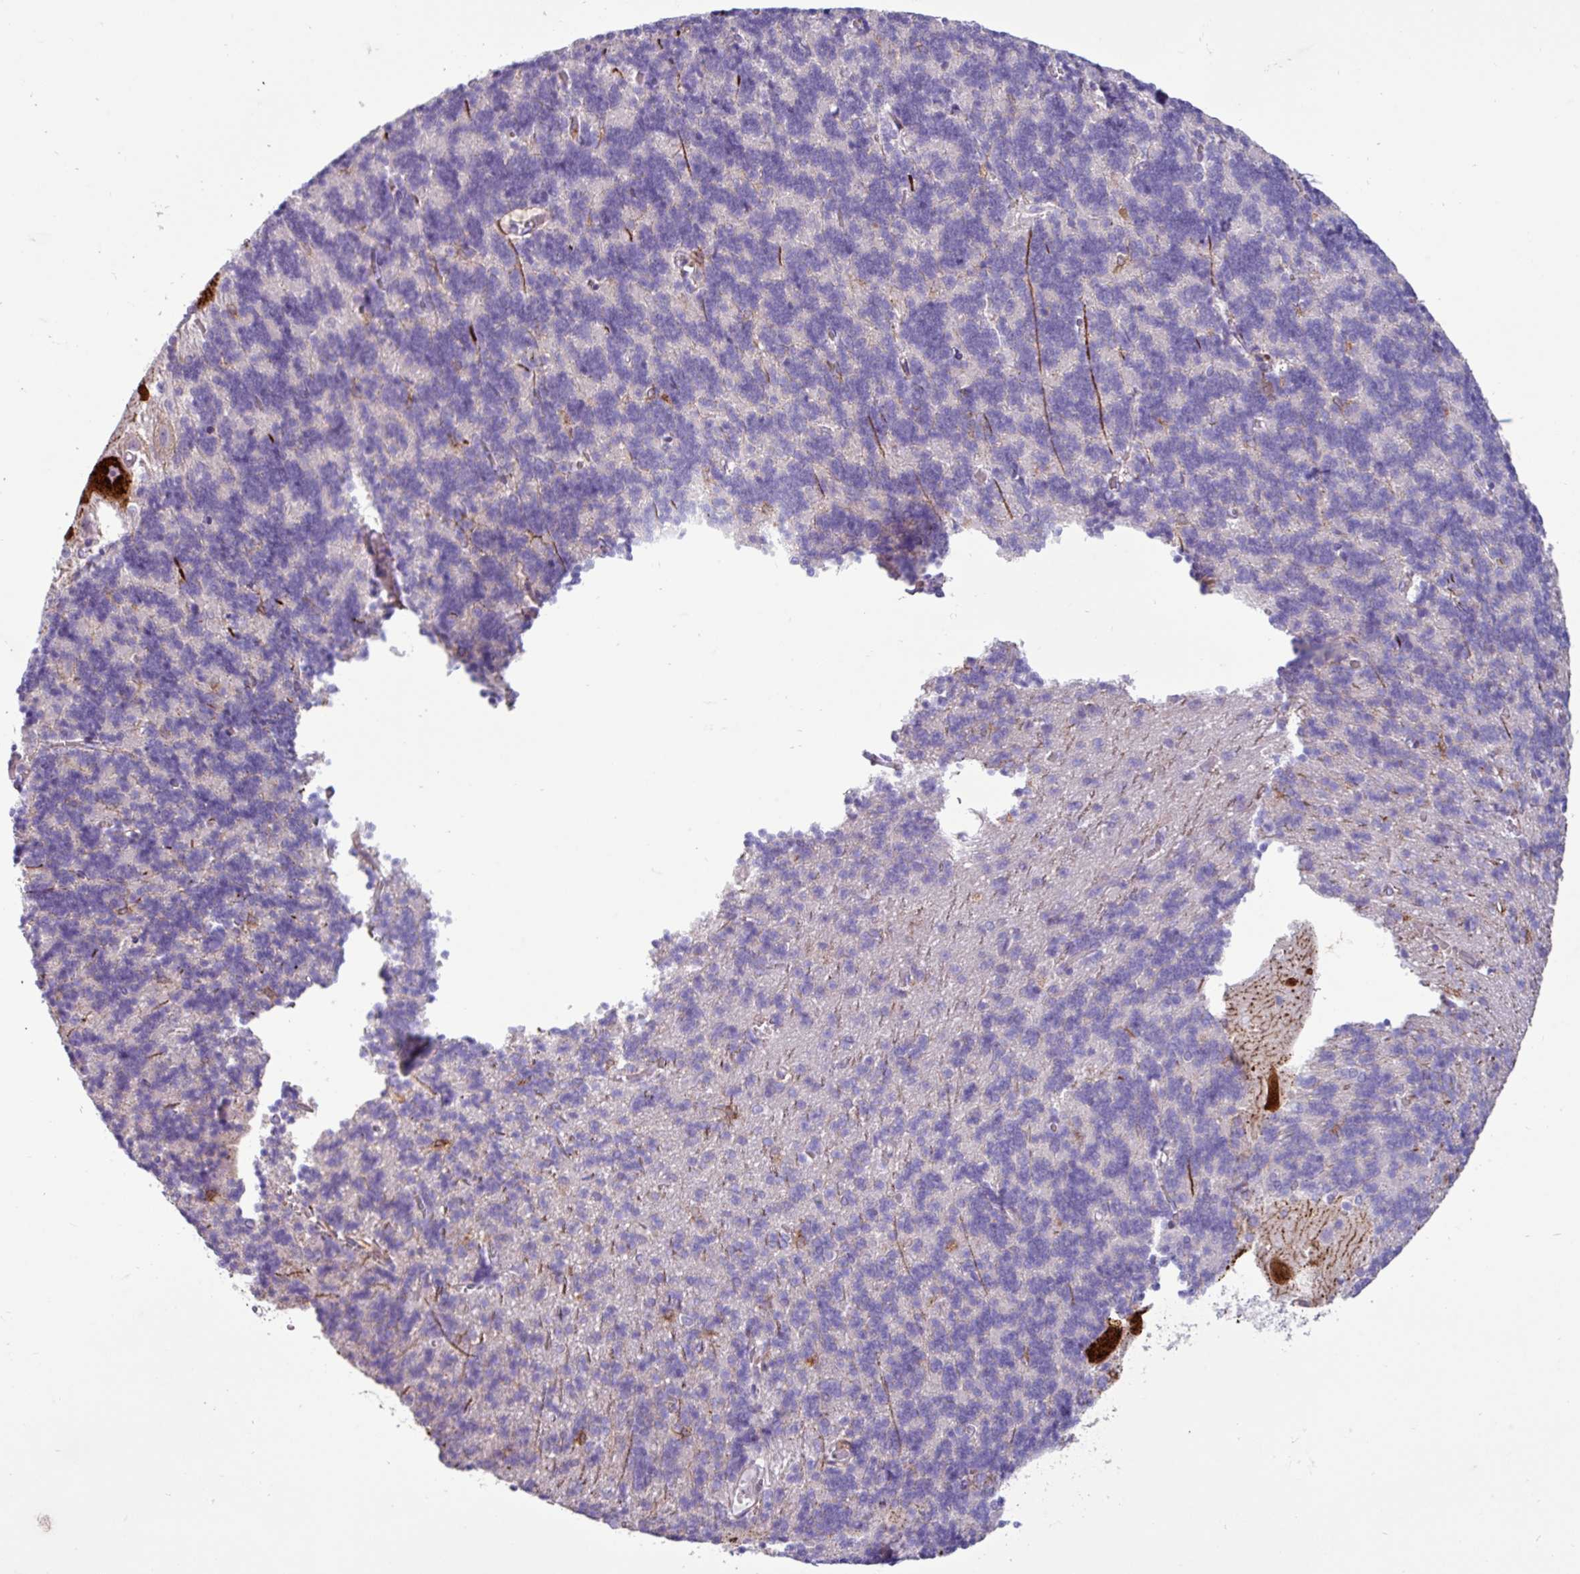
{"staining": {"intensity": "negative", "quantity": "none", "location": "none"}, "tissue": "cerebellum", "cell_type": "Cells in granular layer", "image_type": "normal", "snomed": [{"axis": "morphology", "description": "Normal tissue, NOS"}, {"axis": "topography", "description": "Cerebellum"}], "caption": "Immunohistochemistry (IHC) of normal cerebellum displays no expression in cells in granular layer.", "gene": "PPP1R35", "patient": {"sex": "male", "age": 37}}